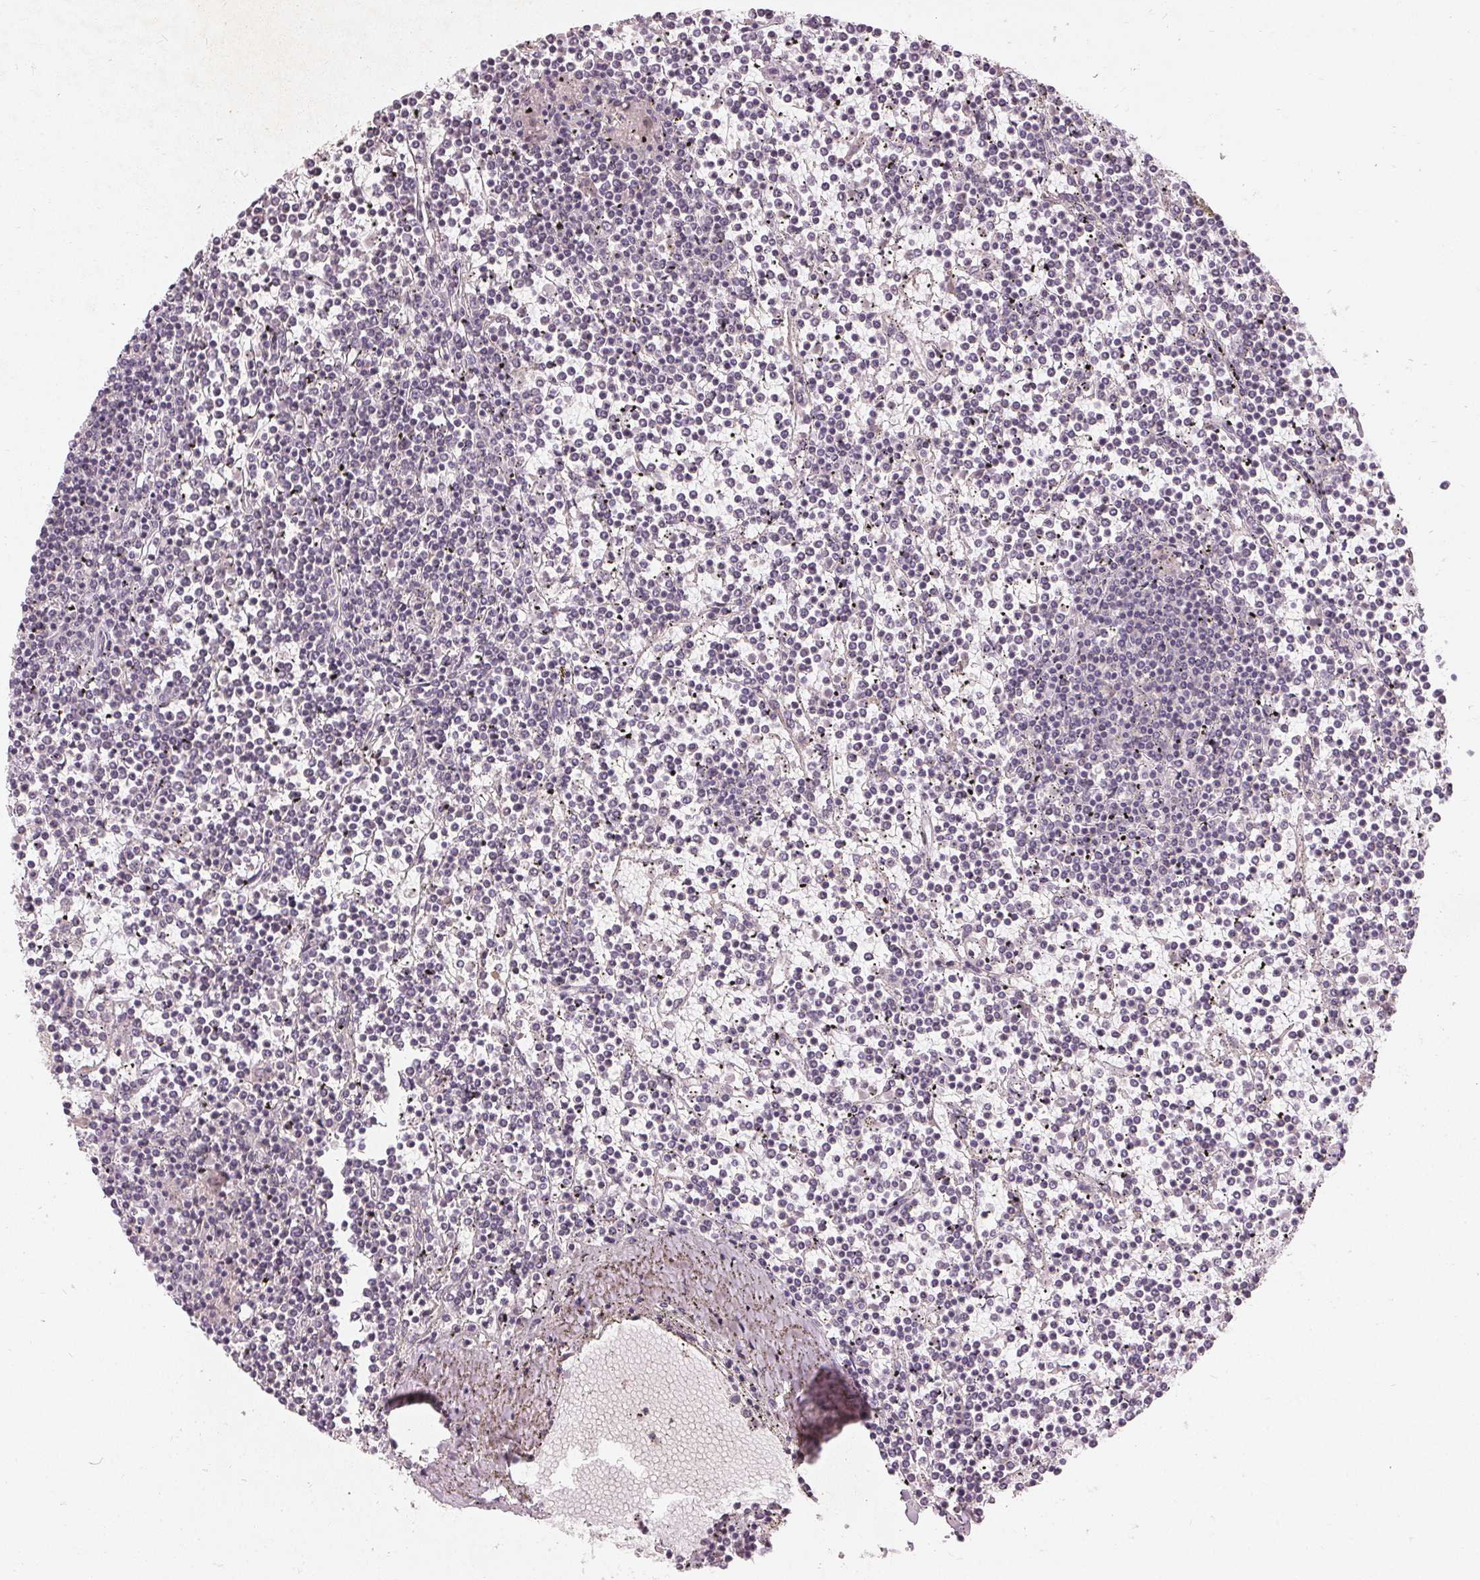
{"staining": {"intensity": "negative", "quantity": "none", "location": "none"}, "tissue": "lymphoma", "cell_type": "Tumor cells", "image_type": "cancer", "snomed": [{"axis": "morphology", "description": "Malignant lymphoma, non-Hodgkin's type, Low grade"}, {"axis": "topography", "description": "Spleen"}], "caption": "IHC of human malignant lymphoma, non-Hodgkin's type (low-grade) demonstrates no positivity in tumor cells.", "gene": "TRIM60", "patient": {"sex": "female", "age": 19}}